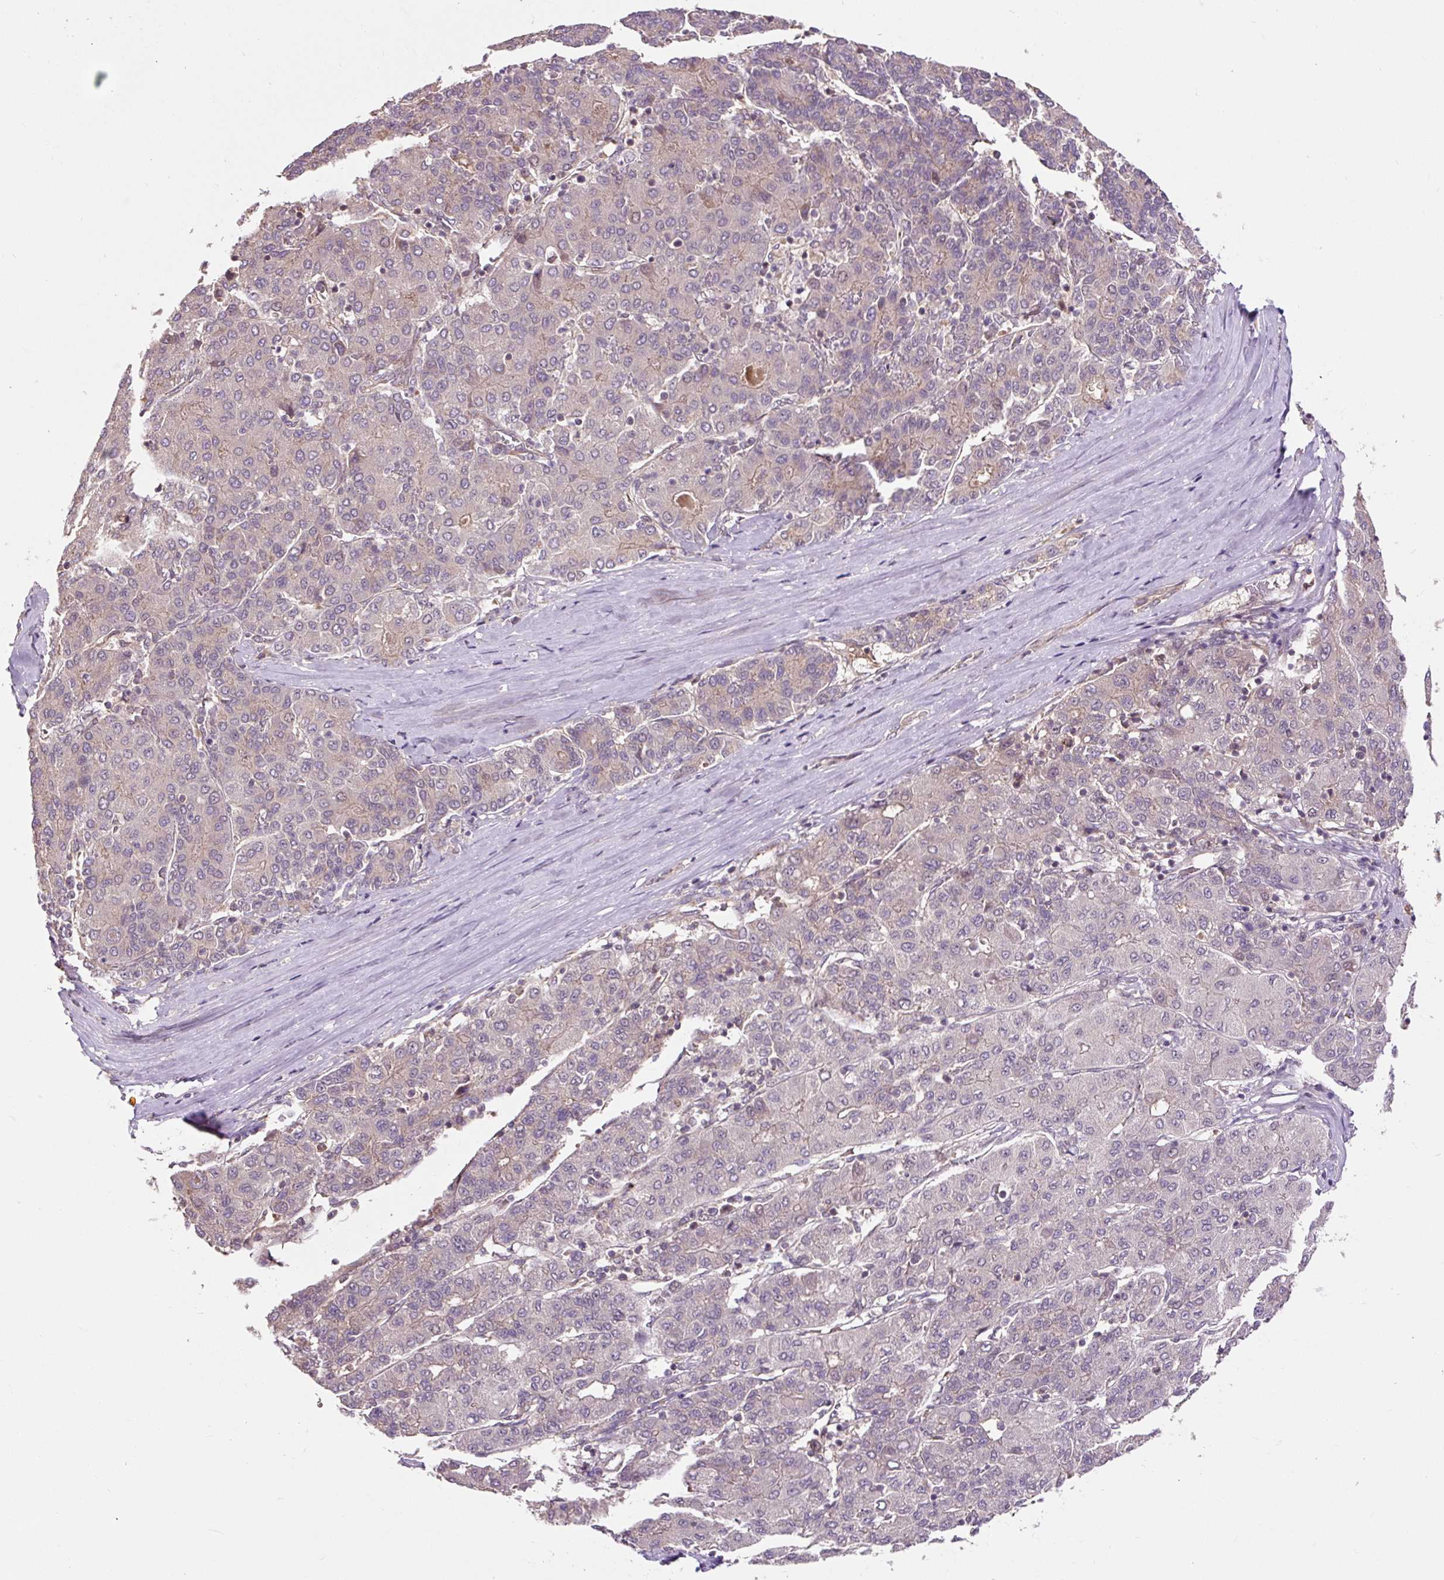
{"staining": {"intensity": "negative", "quantity": "none", "location": "none"}, "tissue": "liver cancer", "cell_type": "Tumor cells", "image_type": "cancer", "snomed": [{"axis": "morphology", "description": "Carcinoma, Hepatocellular, NOS"}, {"axis": "topography", "description": "Liver"}], "caption": "The IHC histopathology image has no significant positivity in tumor cells of liver cancer tissue.", "gene": "MMS19", "patient": {"sex": "male", "age": 65}}